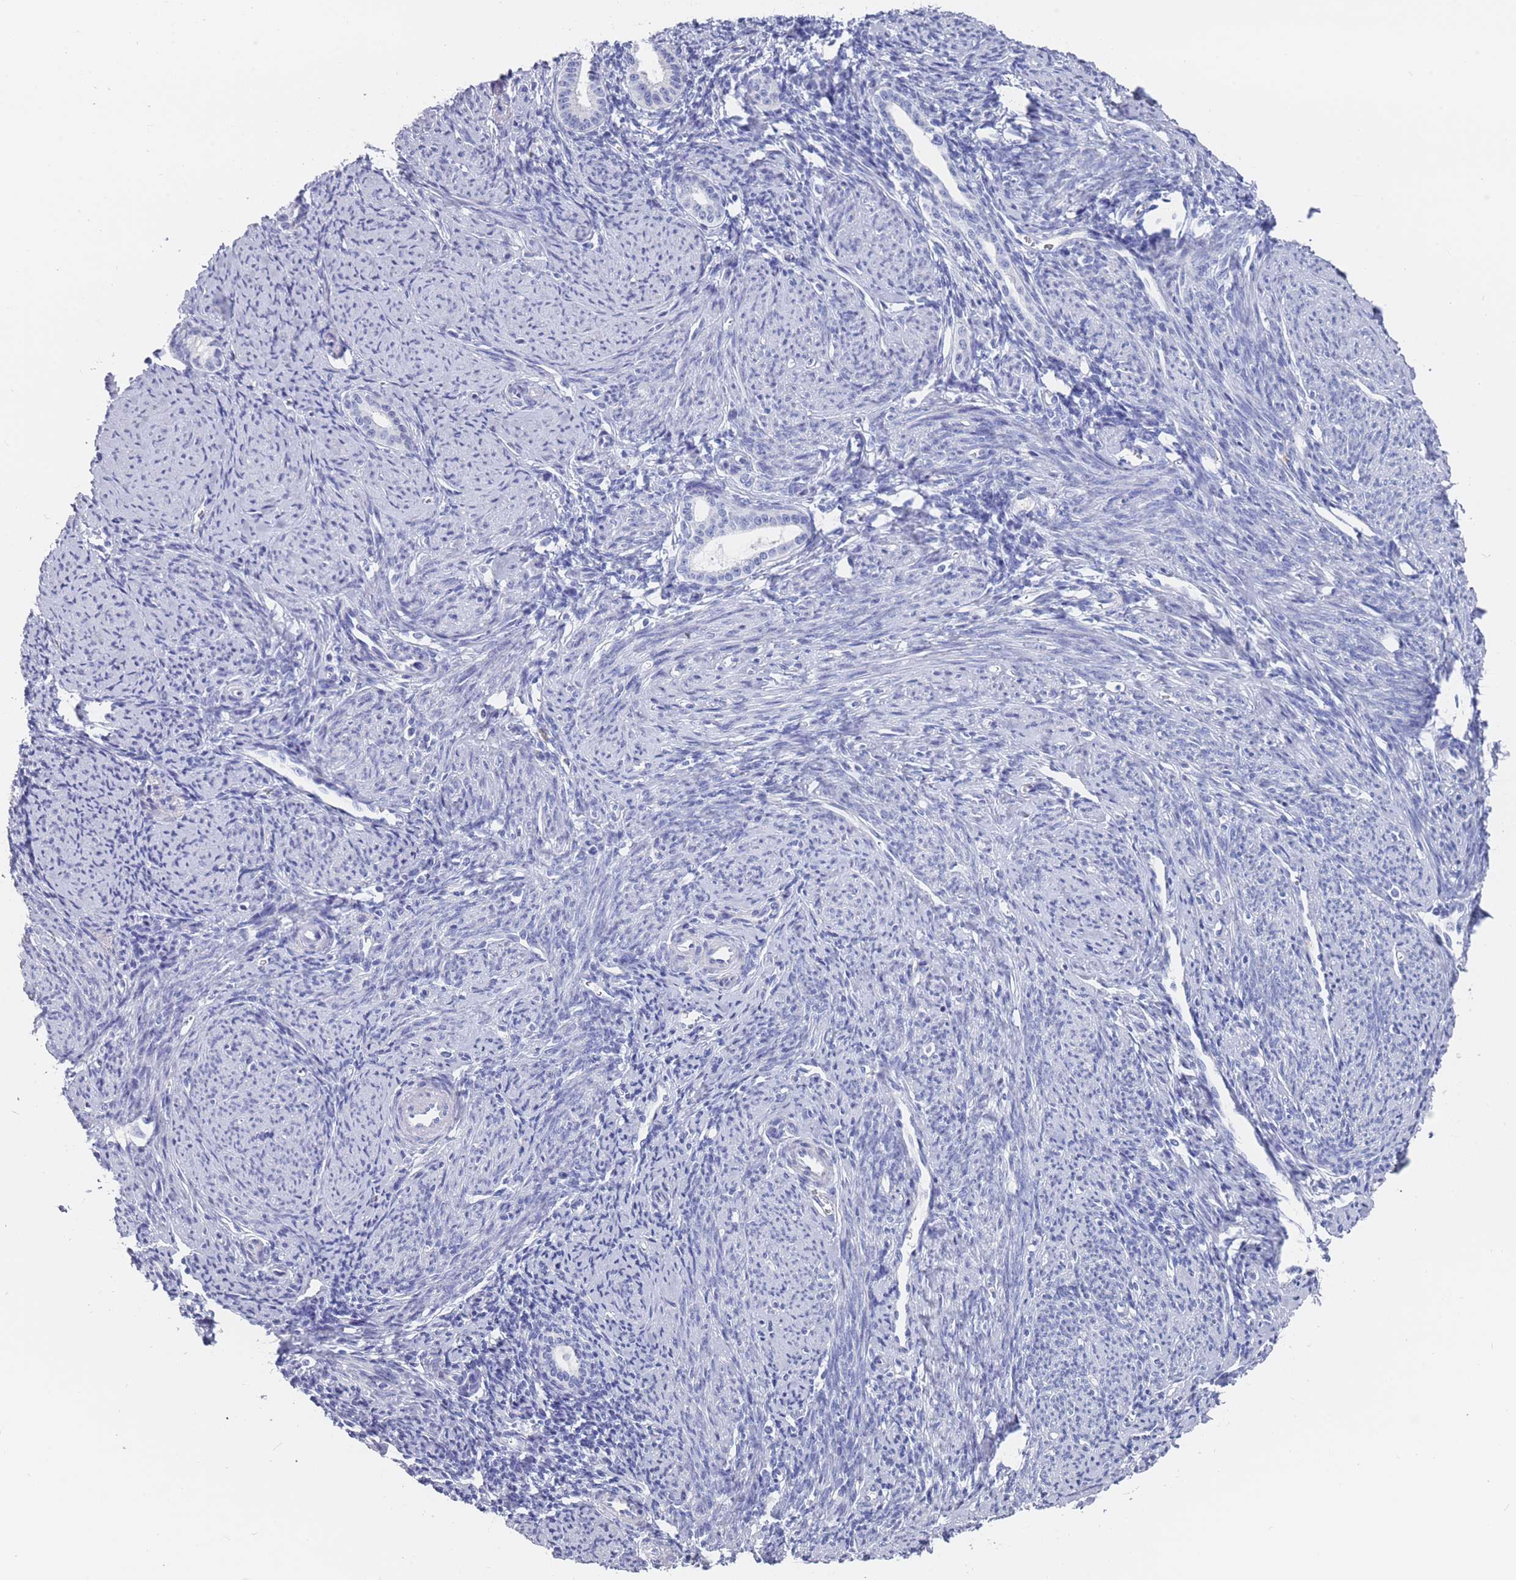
{"staining": {"intensity": "negative", "quantity": "none", "location": "none"}, "tissue": "endometrium", "cell_type": "Cells in endometrial stroma", "image_type": "normal", "snomed": [{"axis": "morphology", "description": "Normal tissue, NOS"}, {"axis": "topography", "description": "Endometrium"}], "caption": "Protein analysis of unremarkable endometrium displays no significant positivity in cells in endometrial stroma. (Brightfield microscopy of DAB immunohistochemistry (IHC) at high magnification).", "gene": "ST8SIA5", "patient": {"sex": "female", "age": 63}}